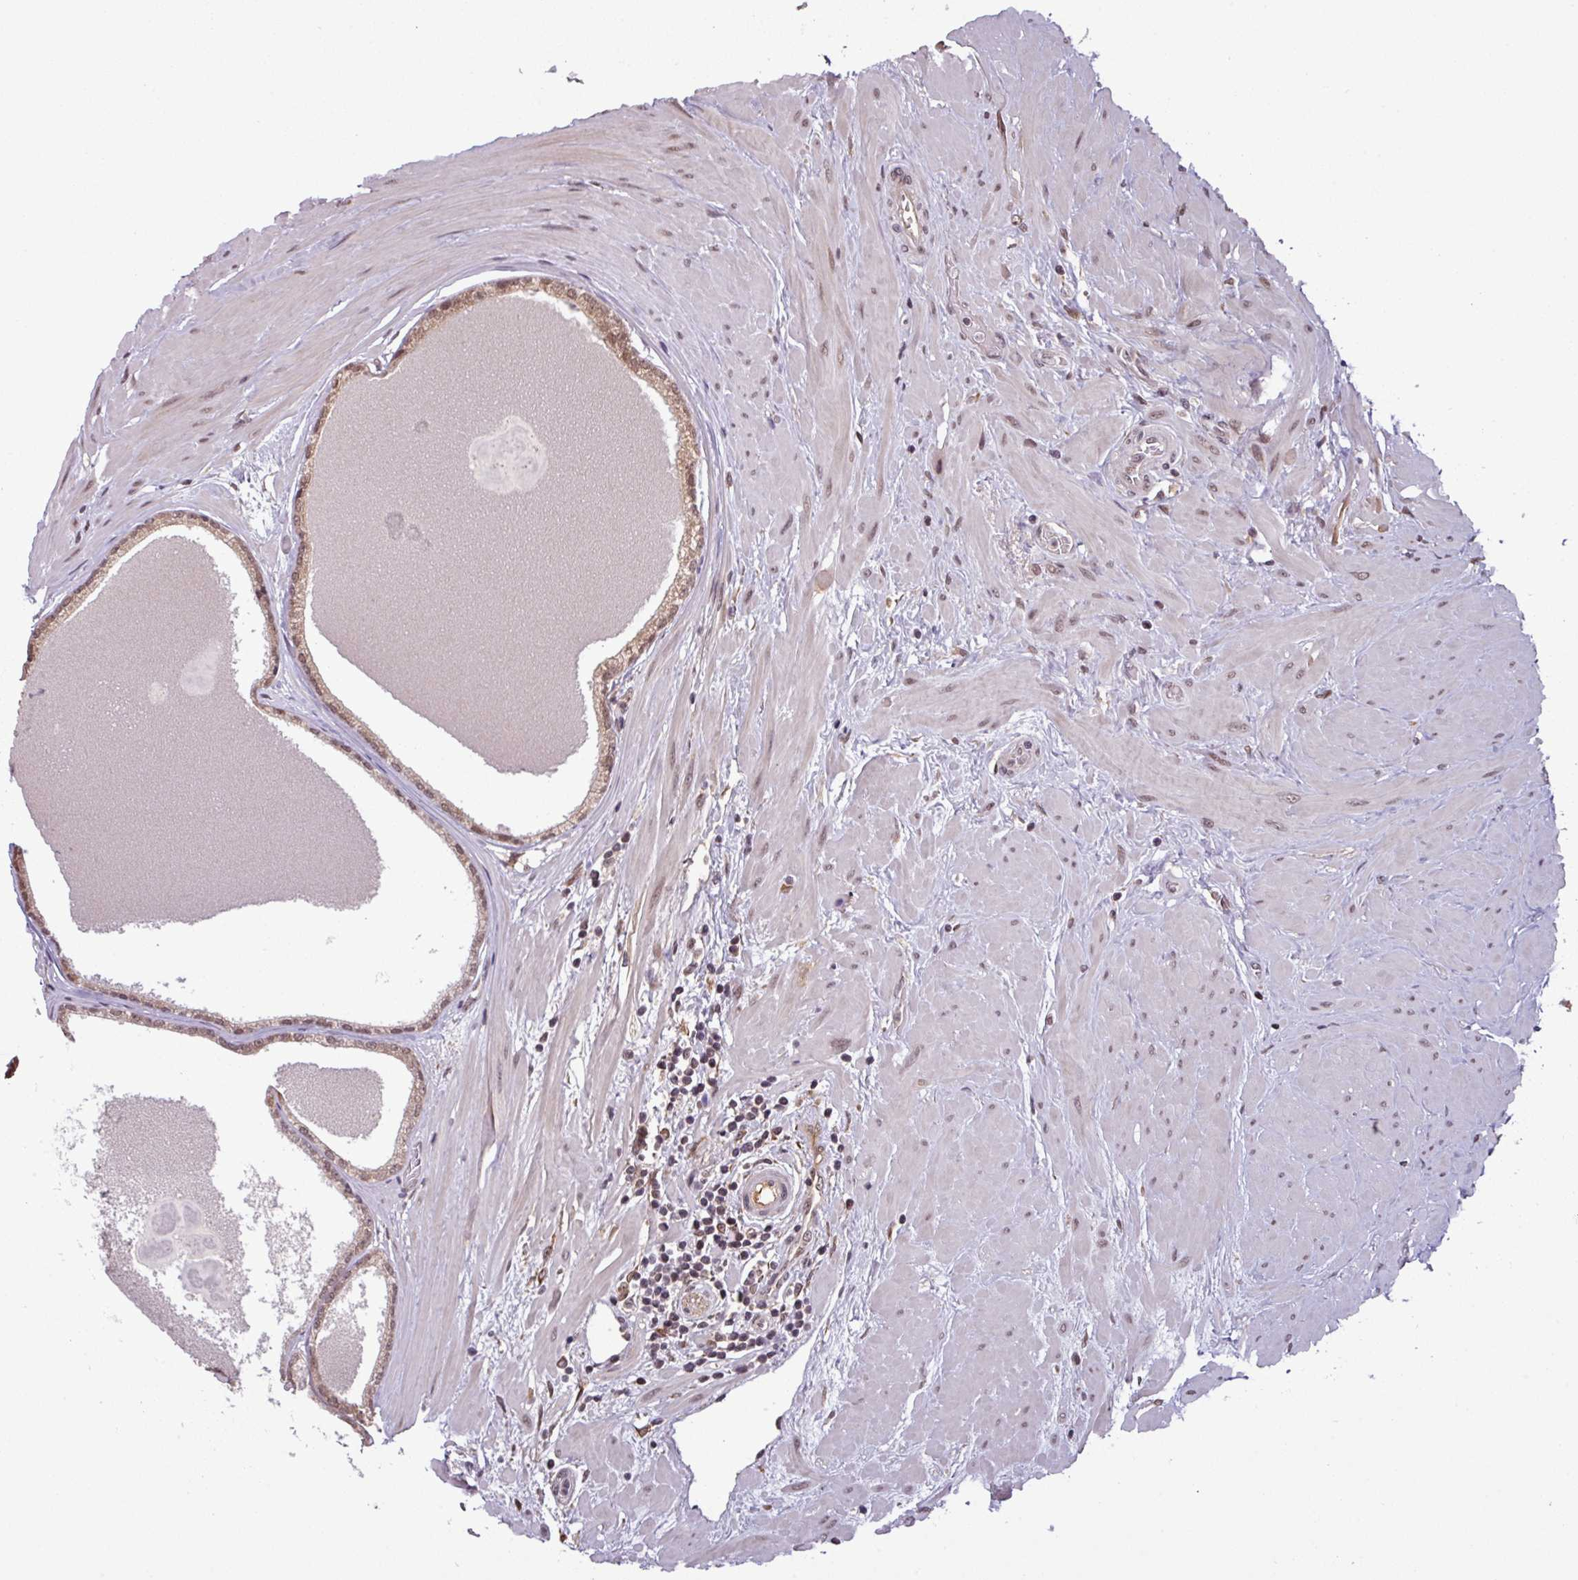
{"staining": {"intensity": "weak", "quantity": "<25%", "location": "cytoplasmic/membranous,nuclear"}, "tissue": "prostate", "cell_type": "Glandular cells", "image_type": "normal", "snomed": [{"axis": "morphology", "description": "Normal tissue, NOS"}, {"axis": "topography", "description": "Prostate"}], "caption": "Micrograph shows no protein staining in glandular cells of normal prostate.", "gene": "NOB1", "patient": {"sex": "male", "age": 48}}